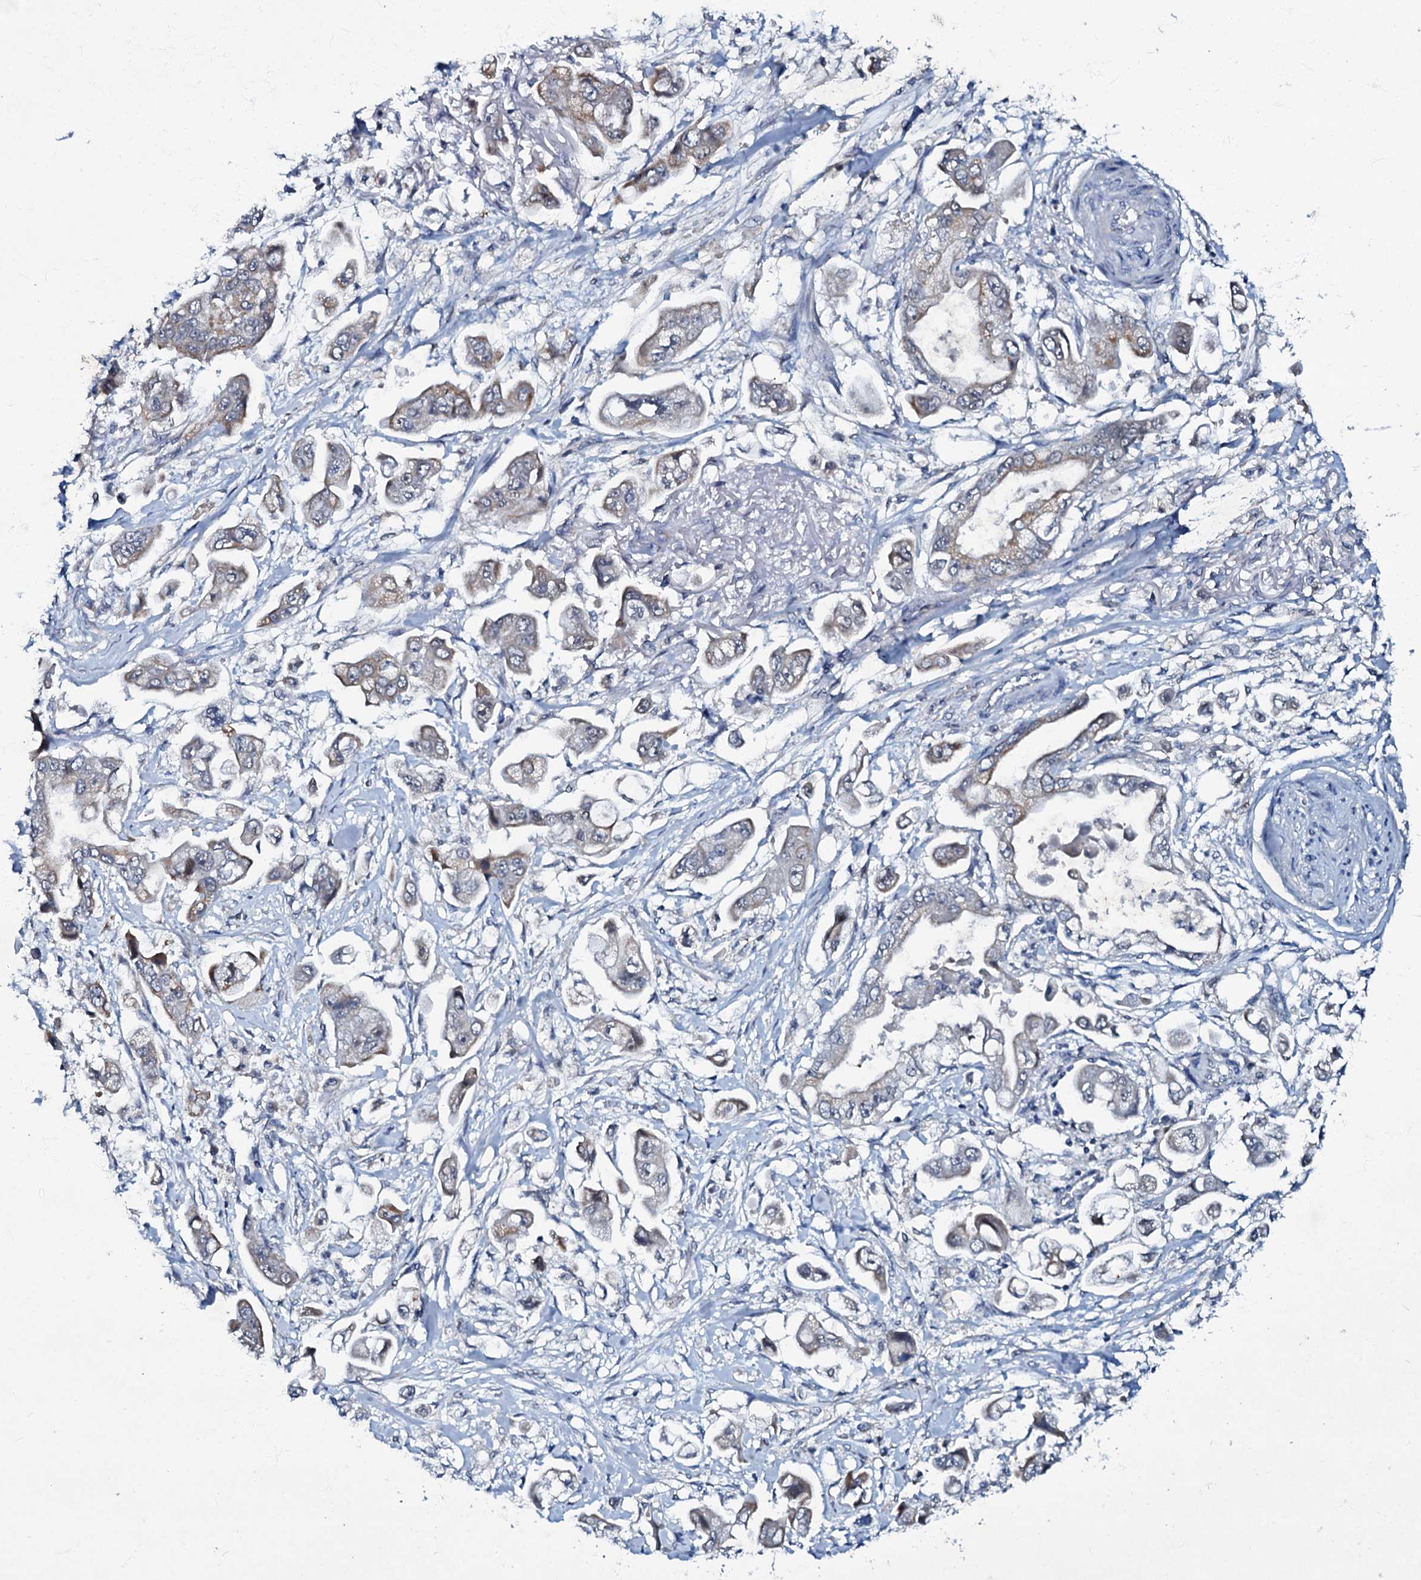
{"staining": {"intensity": "weak", "quantity": "<25%", "location": "cytoplasmic/membranous"}, "tissue": "stomach cancer", "cell_type": "Tumor cells", "image_type": "cancer", "snomed": [{"axis": "morphology", "description": "Adenocarcinoma, NOS"}, {"axis": "topography", "description": "Stomach"}], "caption": "There is no significant expression in tumor cells of stomach cancer (adenocarcinoma).", "gene": "MRPL51", "patient": {"sex": "male", "age": 62}}